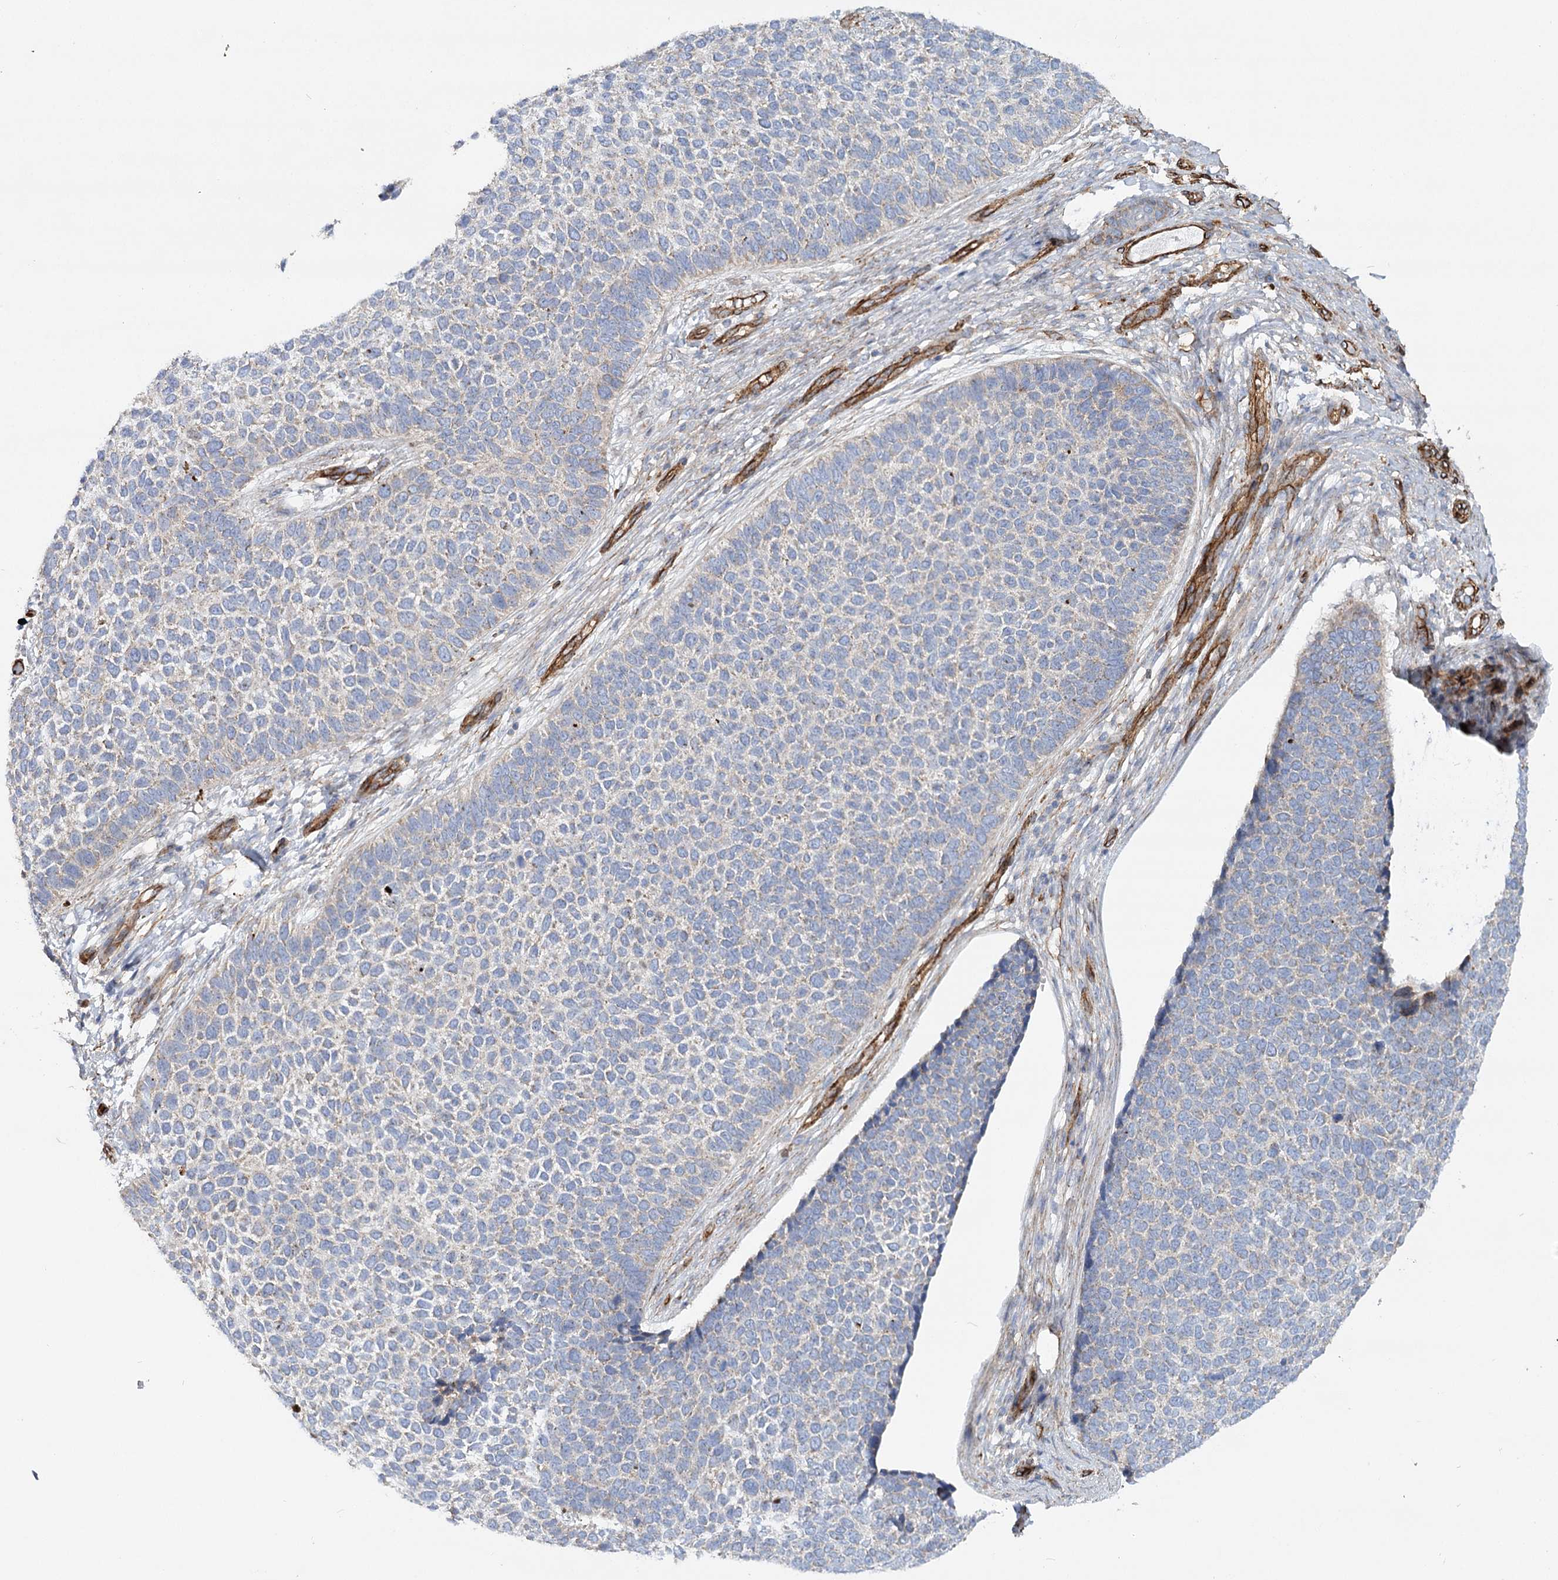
{"staining": {"intensity": "weak", "quantity": "<25%", "location": "cytoplasmic/membranous"}, "tissue": "skin cancer", "cell_type": "Tumor cells", "image_type": "cancer", "snomed": [{"axis": "morphology", "description": "Basal cell carcinoma"}, {"axis": "topography", "description": "Skin"}], "caption": "Histopathology image shows no protein positivity in tumor cells of basal cell carcinoma (skin) tissue.", "gene": "TMEM164", "patient": {"sex": "female", "age": 84}}